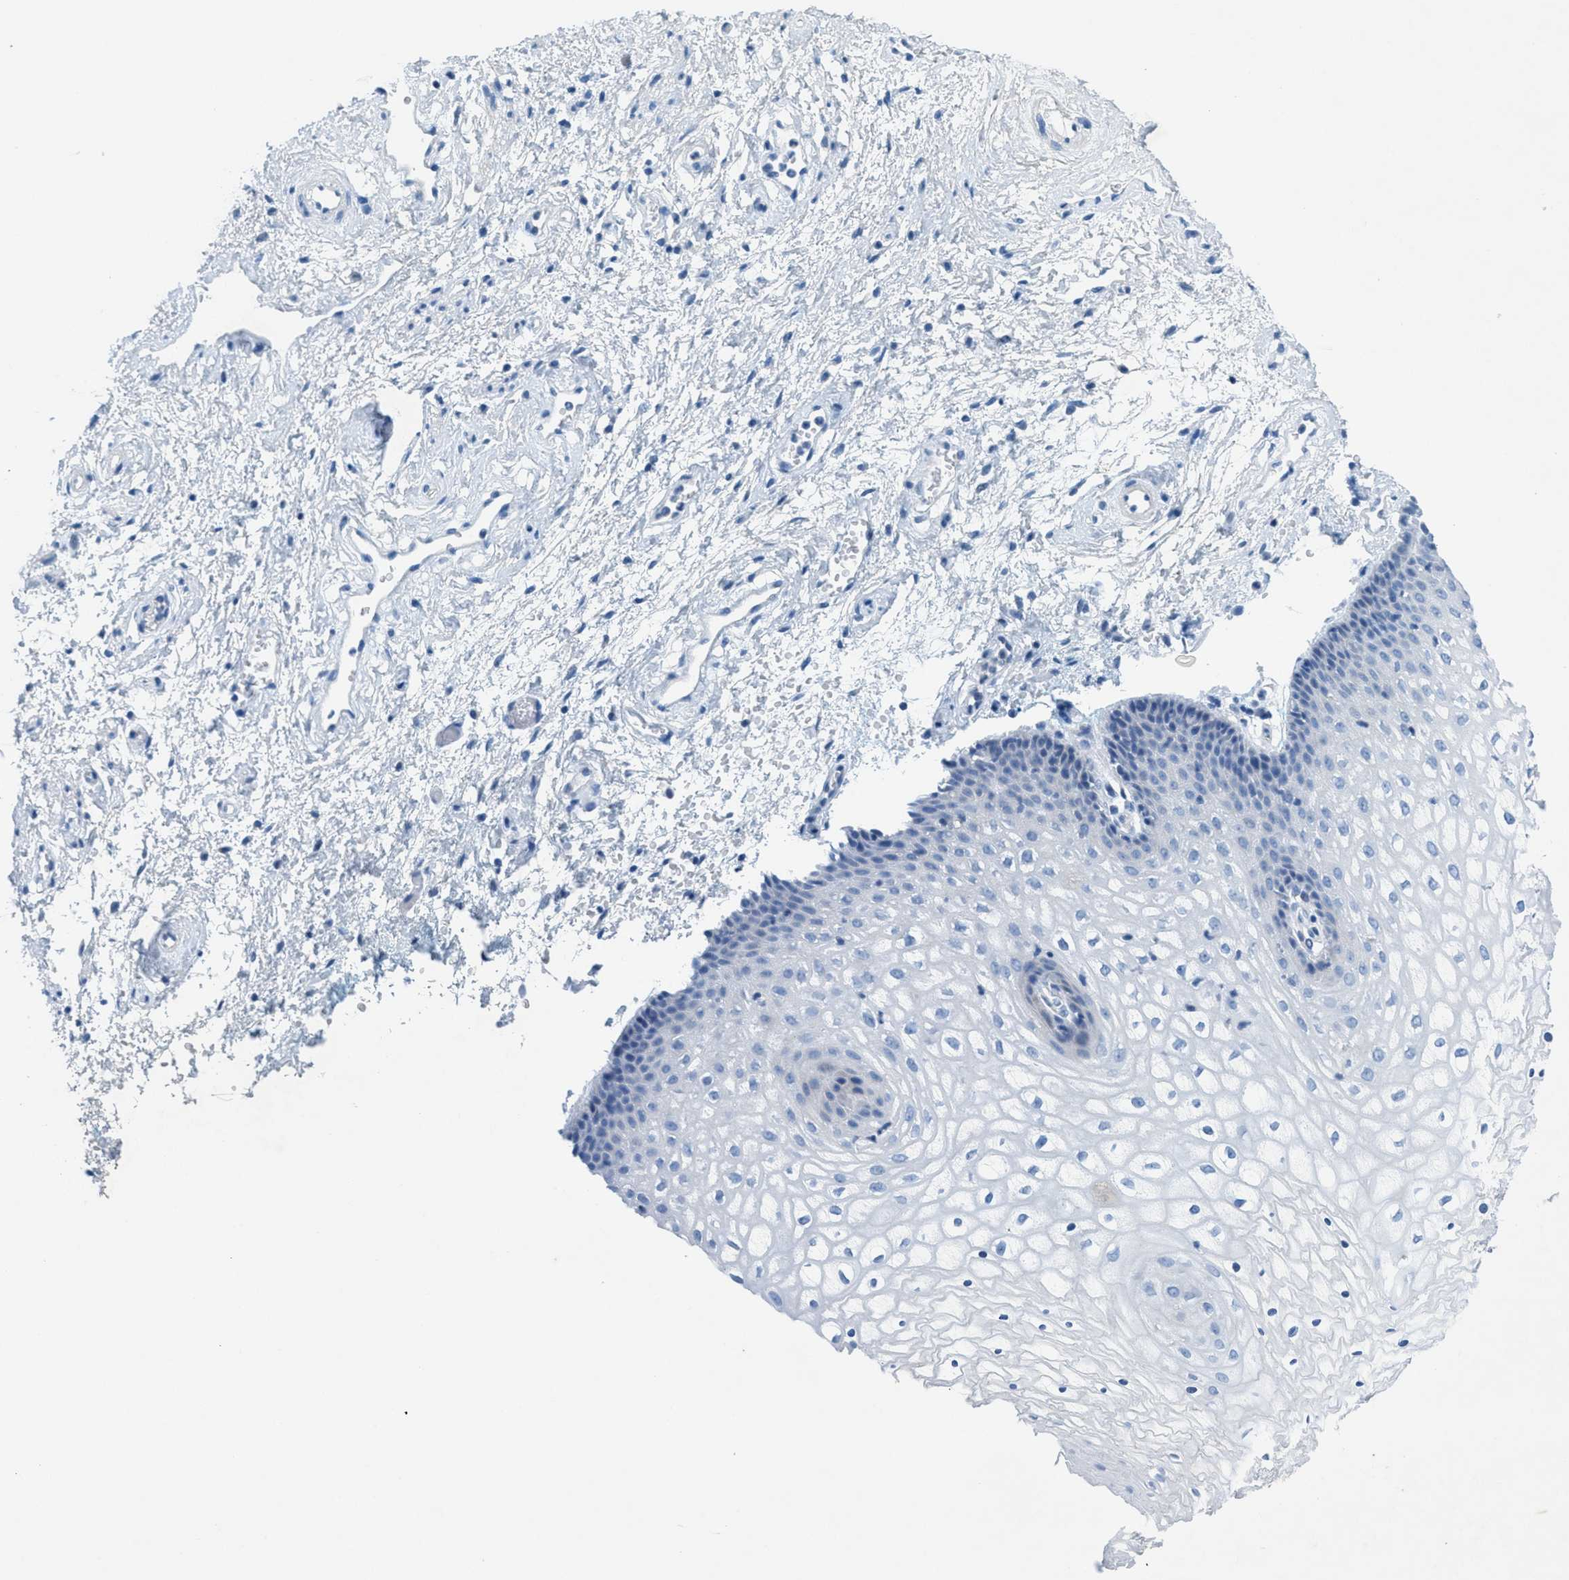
{"staining": {"intensity": "negative", "quantity": "none", "location": "none"}, "tissue": "vagina", "cell_type": "Squamous epithelial cells", "image_type": "normal", "snomed": [{"axis": "morphology", "description": "Normal tissue, NOS"}, {"axis": "topography", "description": "Vagina"}], "caption": "High power microscopy micrograph of an immunohistochemistry image of normal vagina, revealing no significant expression in squamous epithelial cells.", "gene": "GALNT17", "patient": {"sex": "female", "age": 34}}